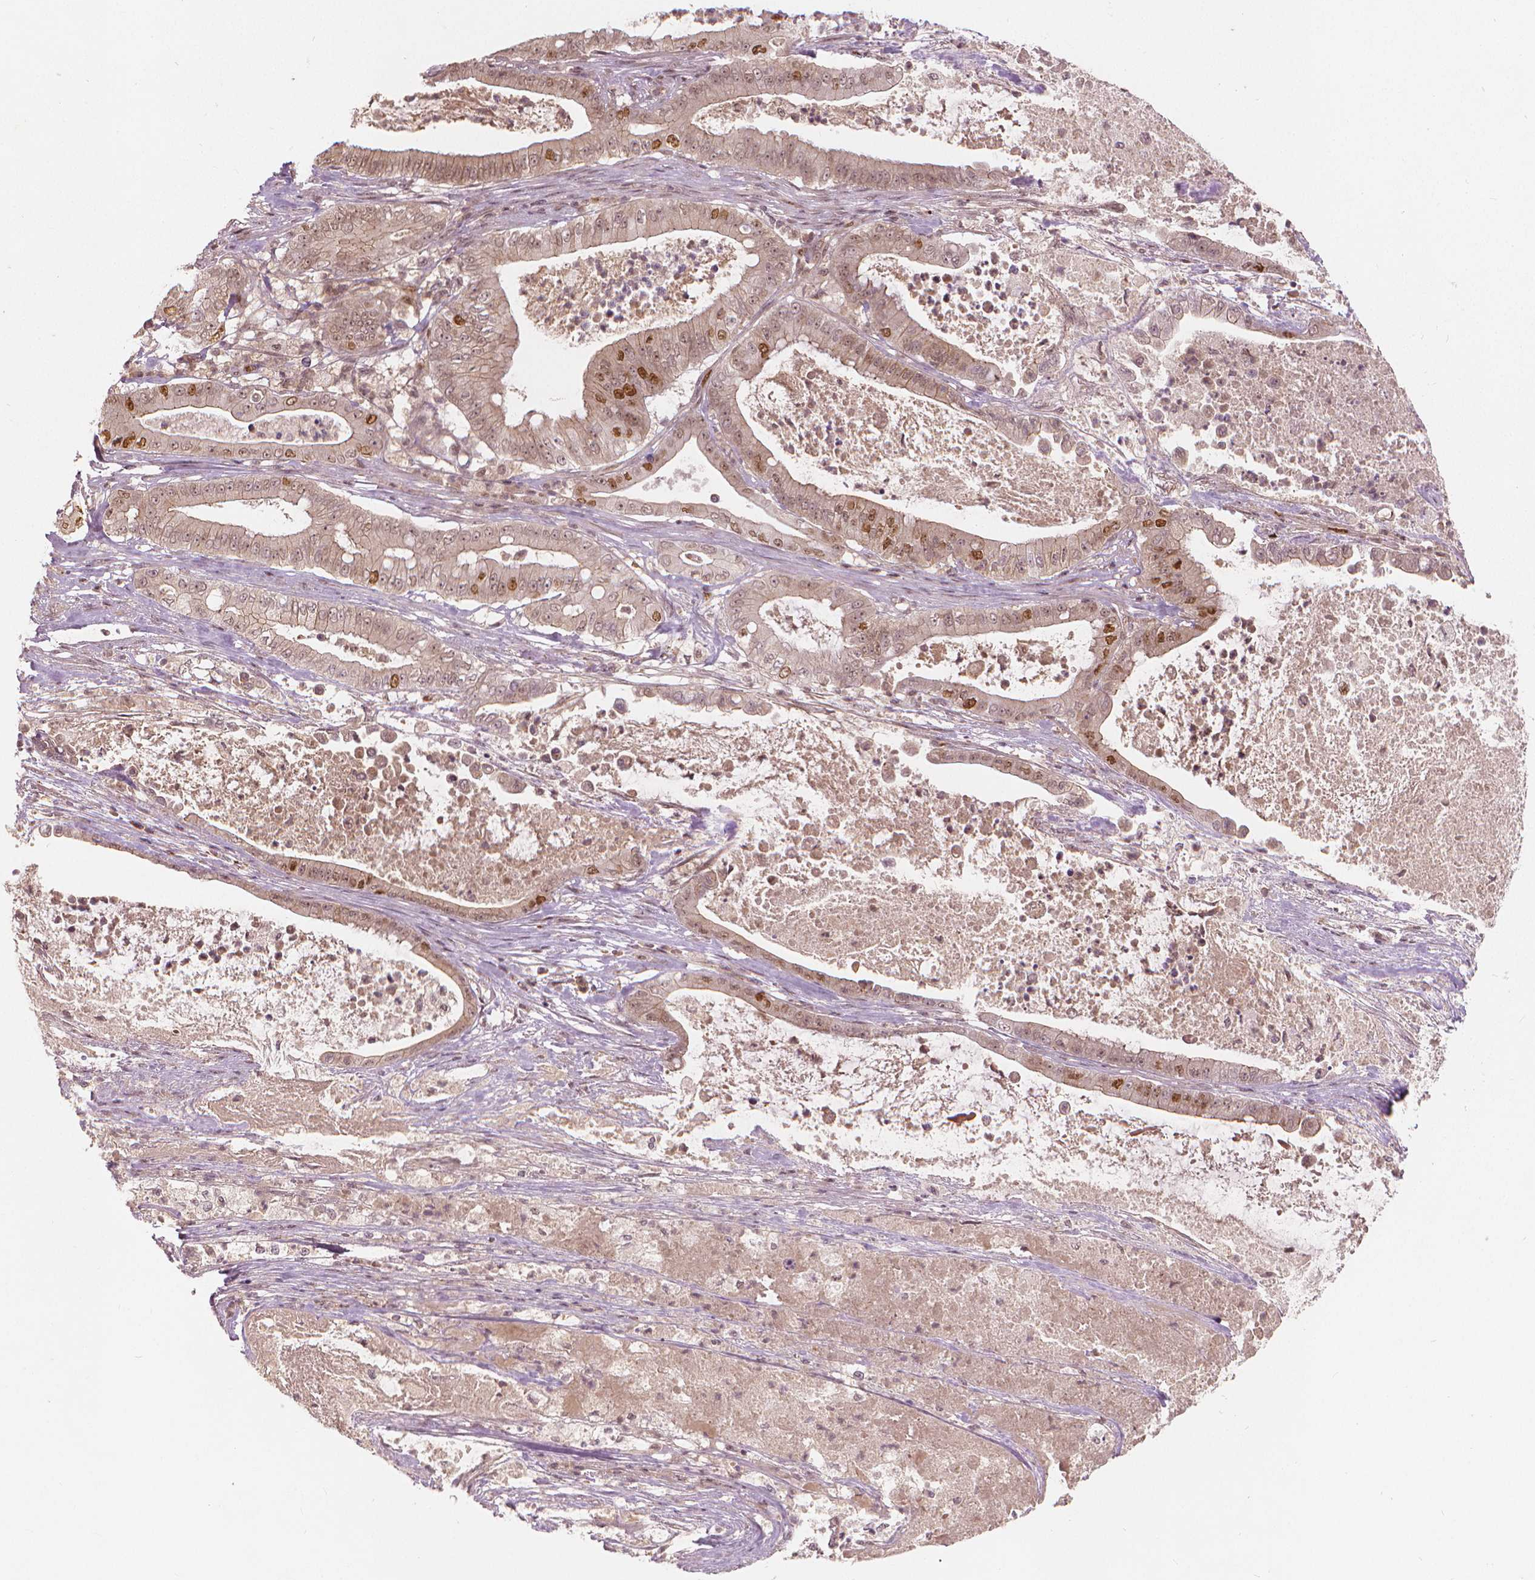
{"staining": {"intensity": "moderate", "quantity": "25%-75%", "location": "nuclear"}, "tissue": "pancreatic cancer", "cell_type": "Tumor cells", "image_type": "cancer", "snomed": [{"axis": "morphology", "description": "Adenocarcinoma, NOS"}, {"axis": "topography", "description": "Pancreas"}], "caption": "Protein expression analysis of human pancreatic adenocarcinoma reveals moderate nuclear staining in approximately 25%-75% of tumor cells. The staining is performed using DAB brown chromogen to label protein expression. The nuclei are counter-stained blue using hematoxylin.", "gene": "NSD2", "patient": {"sex": "male", "age": 71}}